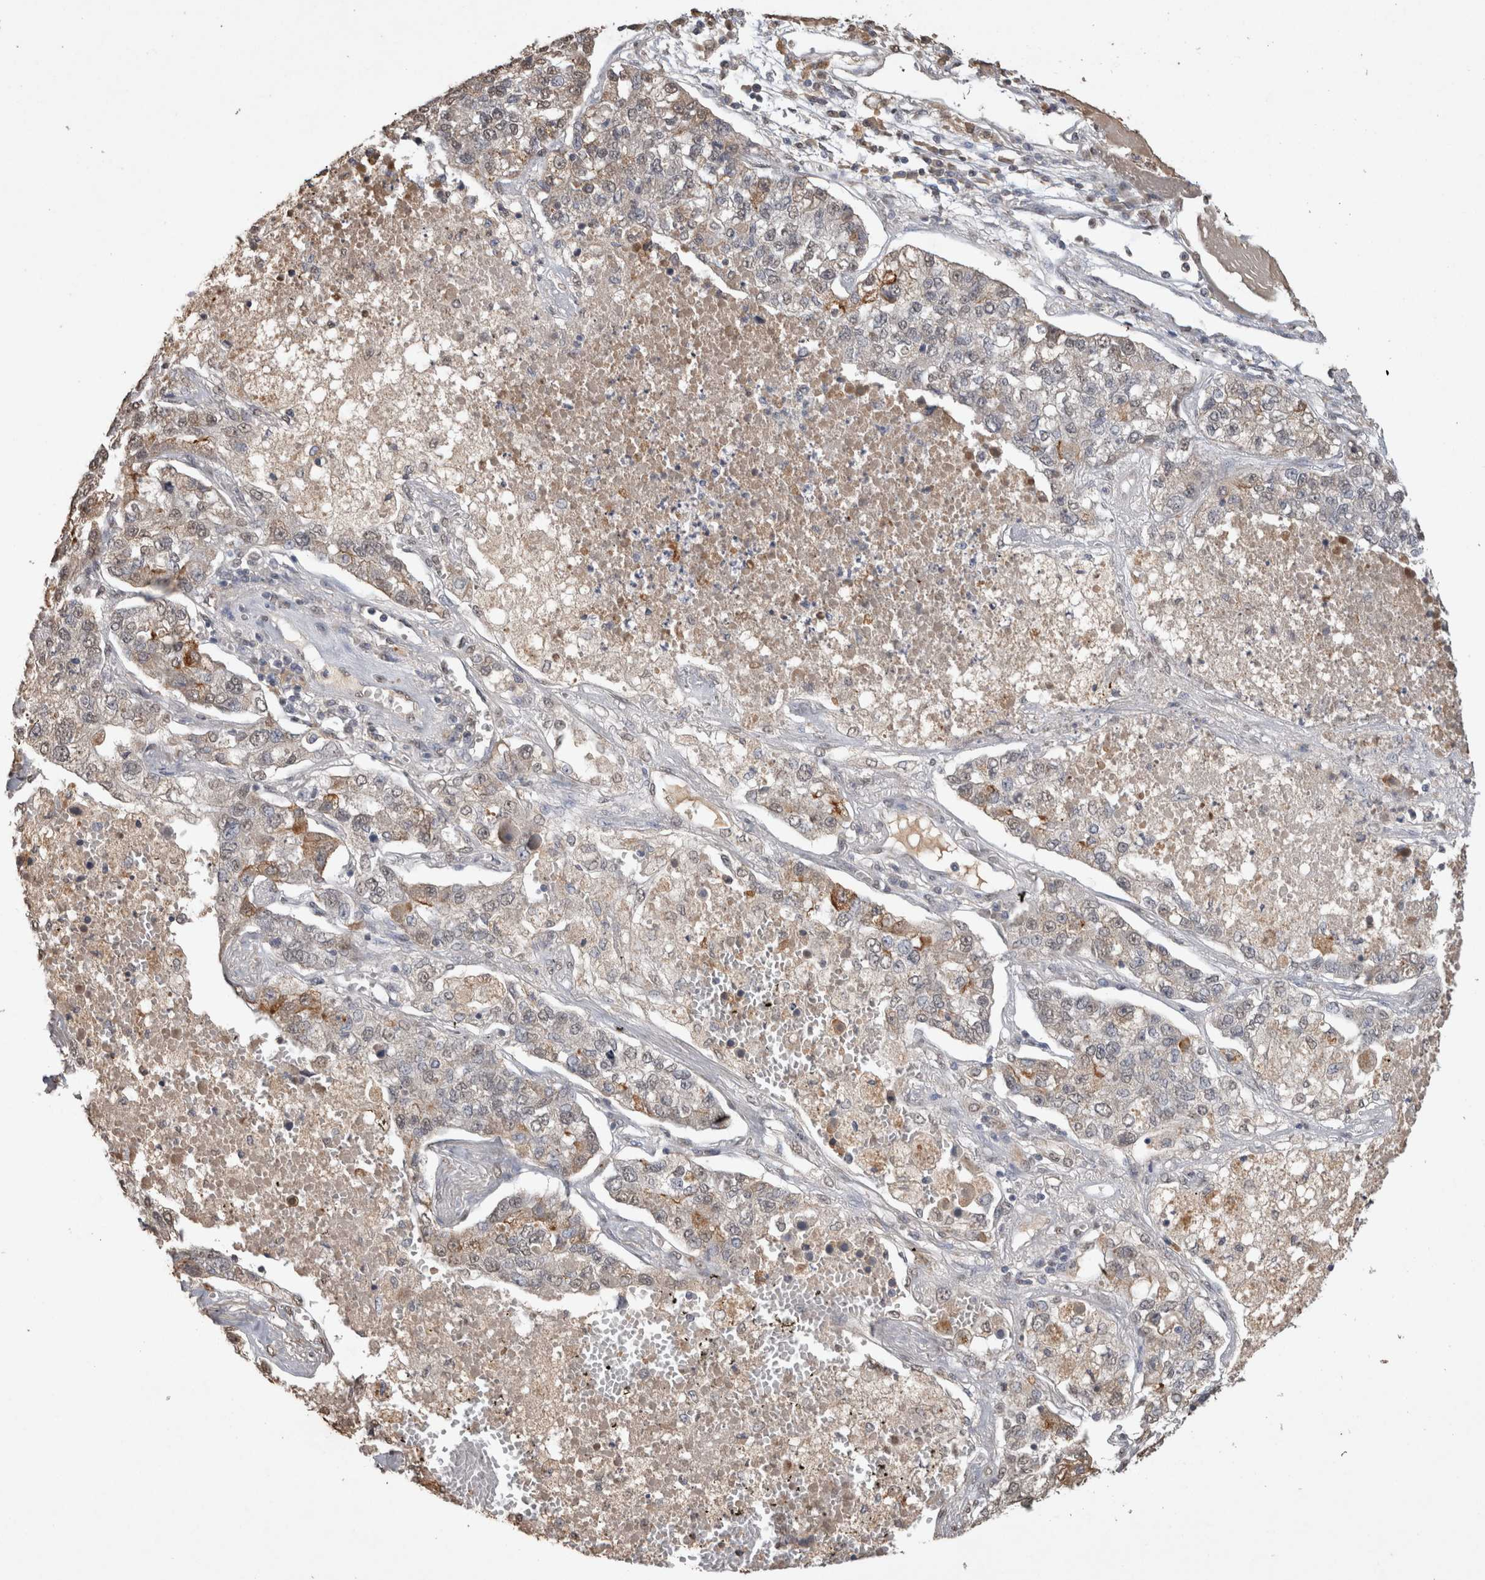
{"staining": {"intensity": "weak", "quantity": "<25%", "location": "cytoplasmic/membranous,nuclear"}, "tissue": "lung cancer", "cell_type": "Tumor cells", "image_type": "cancer", "snomed": [{"axis": "morphology", "description": "Adenocarcinoma, NOS"}, {"axis": "topography", "description": "Lung"}], "caption": "Protein analysis of adenocarcinoma (lung) reveals no significant positivity in tumor cells. (Brightfield microscopy of DAB immunohistochemistry (IHC) at high magnification).", "gene": "MLX", "patient": {"sex": "male", "age": 49}}